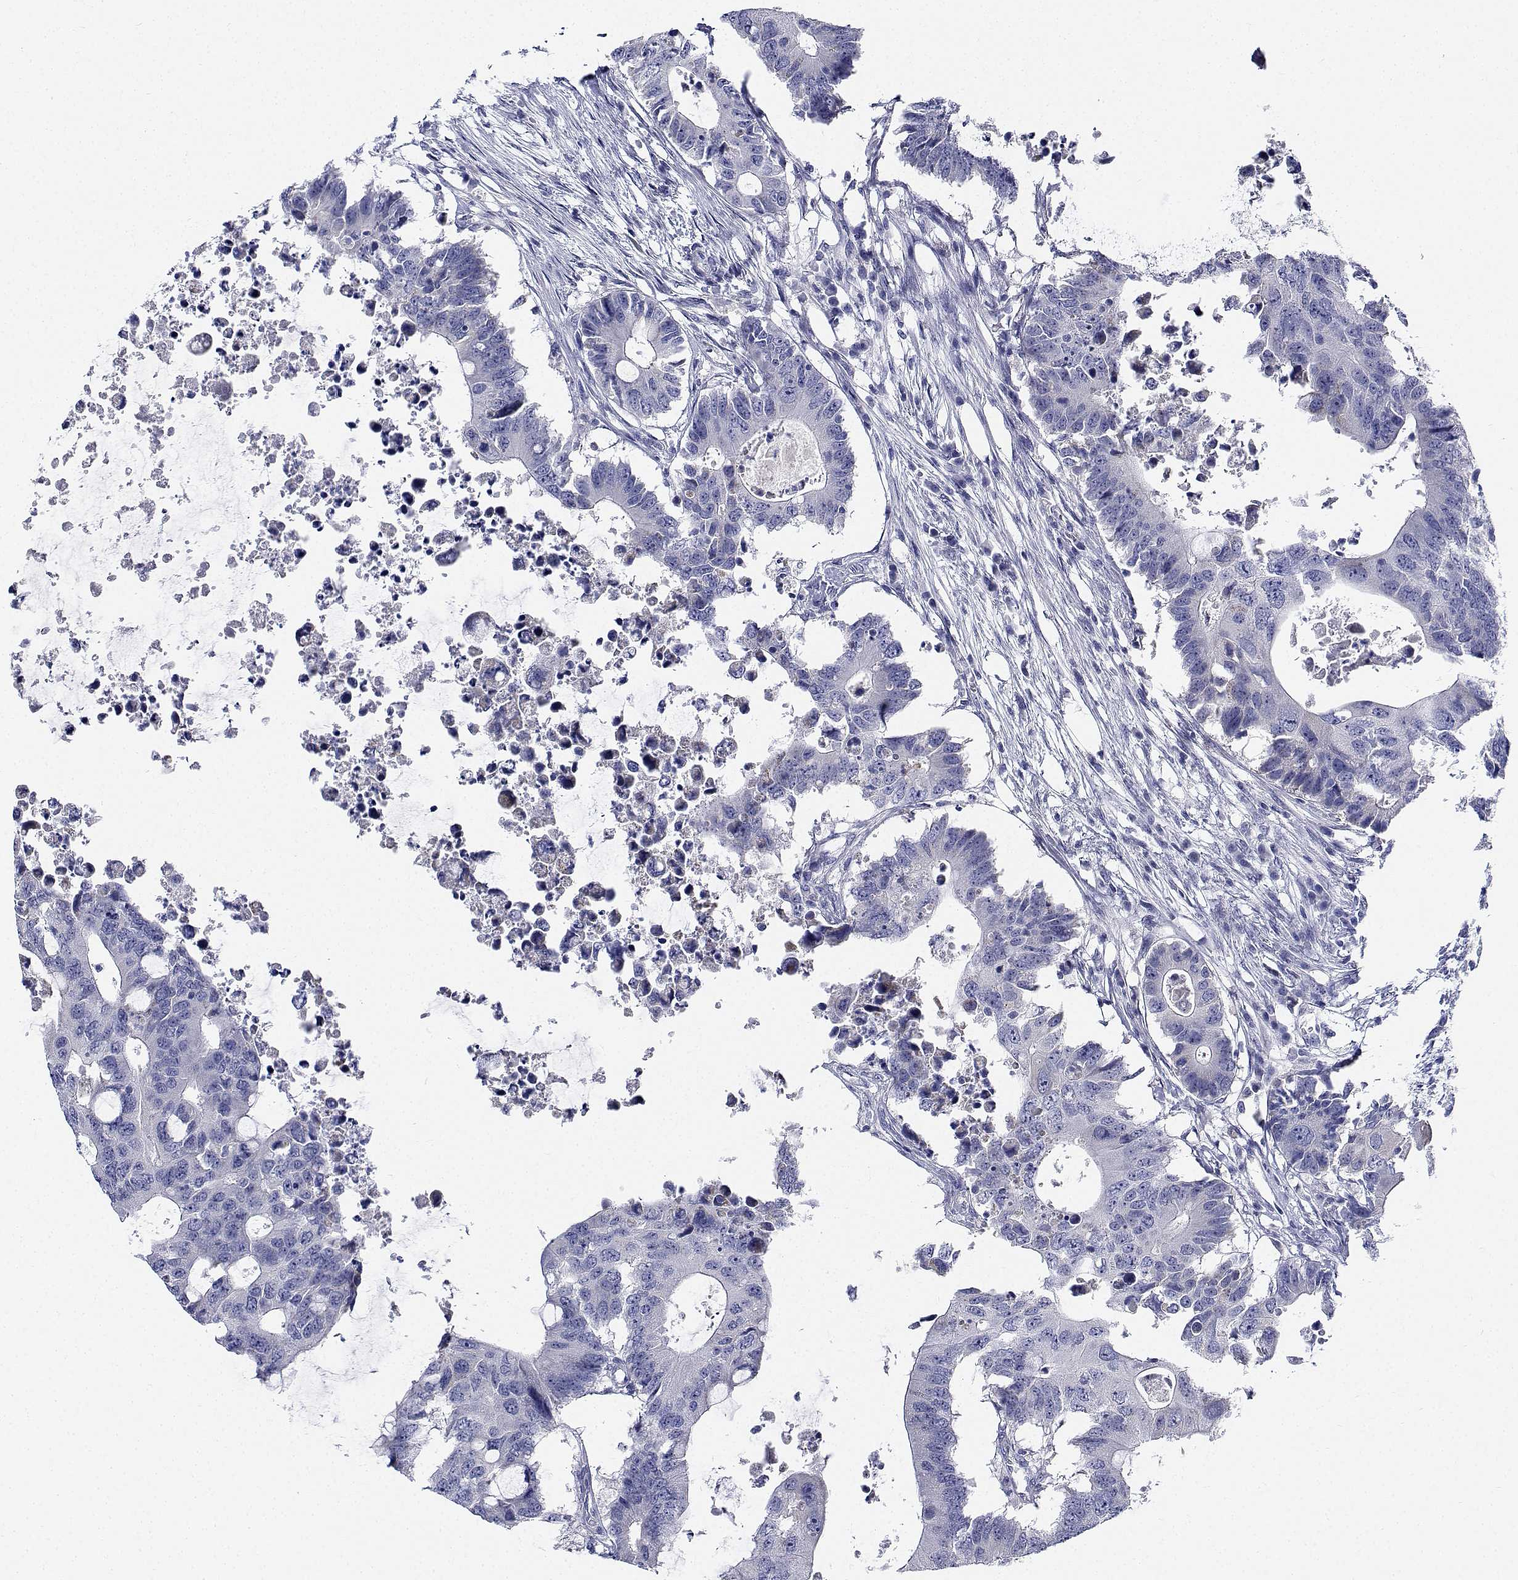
{"staining": {"intensity": "negative", "quantity": "none", "location": "none"}, "tissue": "colorectal cancer", "cell_type": "Tumor cells", "image_type": "cancer", "snomed": [{"axis": "morphology", "description": "Adenocarcinoma, NOS"}, {"axis": "topography", "description": "Colon"}], "caption": "The image shows no significant expression in tumor cells of colorectal cancer.", "gene": "CDHR3", "patient": {"sex": "male", "age": 71}}